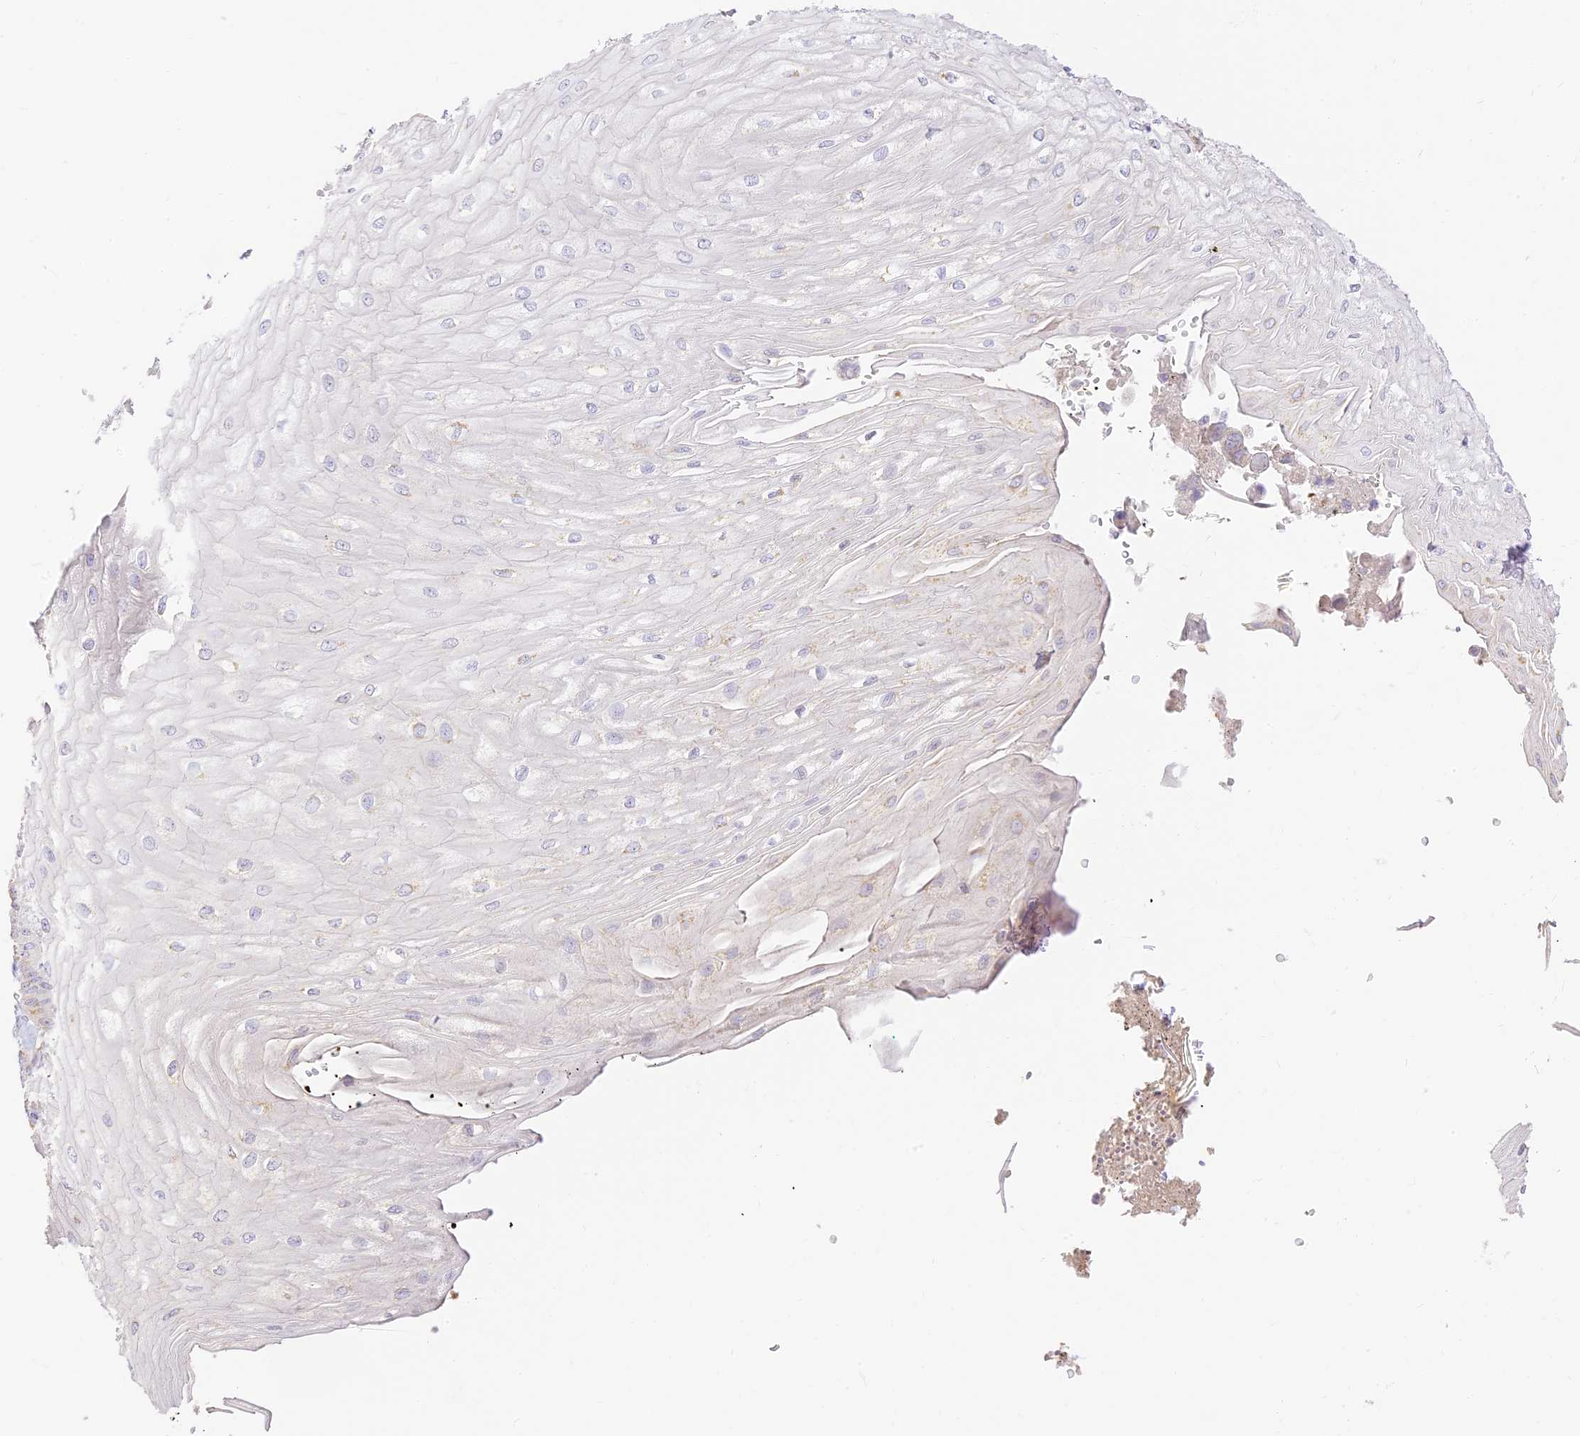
{"staining": {"intensity": "moderate", "quantity": "<25%", "location": "cytoplasmic/membranous"}, "tissue": "esophagus", "cell_type": "Squamous epithelial cells", "image_type": "normal", "snomed": [{"axis": "morphology", "description": "Normal tissue, NOS"}, {"axis": "topography", "description": "Esophagus"}], "caption": "DAB (3,3'-diaminobenzidine) immunohistochemical staining of benign human esophagus shows moderate cytoplasmic/membranous protein positivity in approximately <25% of squamous epithelial cells.", "gene": "LRRC15", "patient": {"sex": "male", "age": 60}}